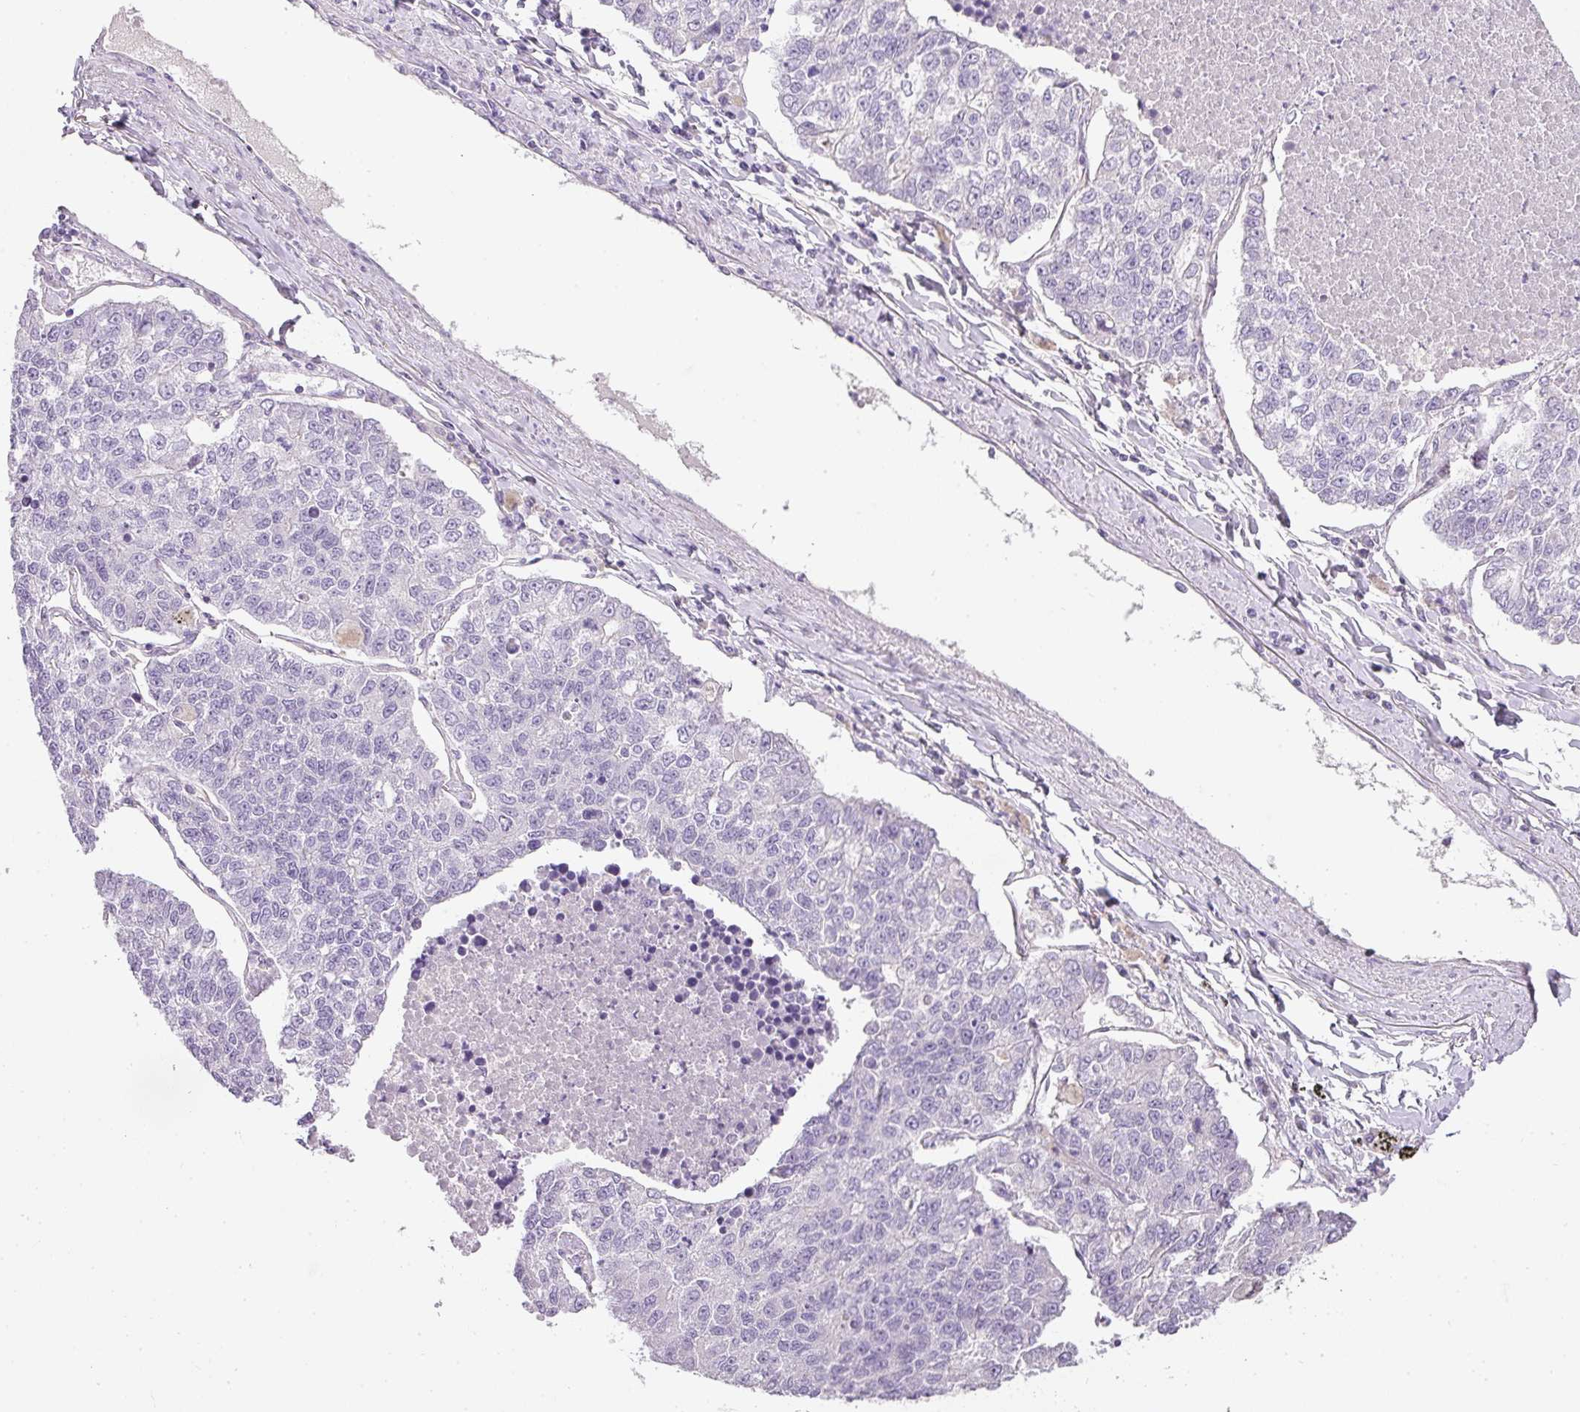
{"staining": {"intensity": "negative", "quantity": "none", "location": "none"}, "tissue": "lung cancer", "cell_type": "Tumor cells", "image_type": "cancer", "snomed": [{"axis": "morphology", "description": "Adenocarcinoma, NOS"}, {"axis": "topography", "description": "Lung"}], "caption": "Tumor cells are negative for brown protein staining in lung cancer (adenocarcinoma). (Brightfield microscopy of DAB (3,3'-diaminobenzidine) immunohistochemistry at high magnification).", "gene": "RAX2", "patient": {"sex": "male", "age": 49}}